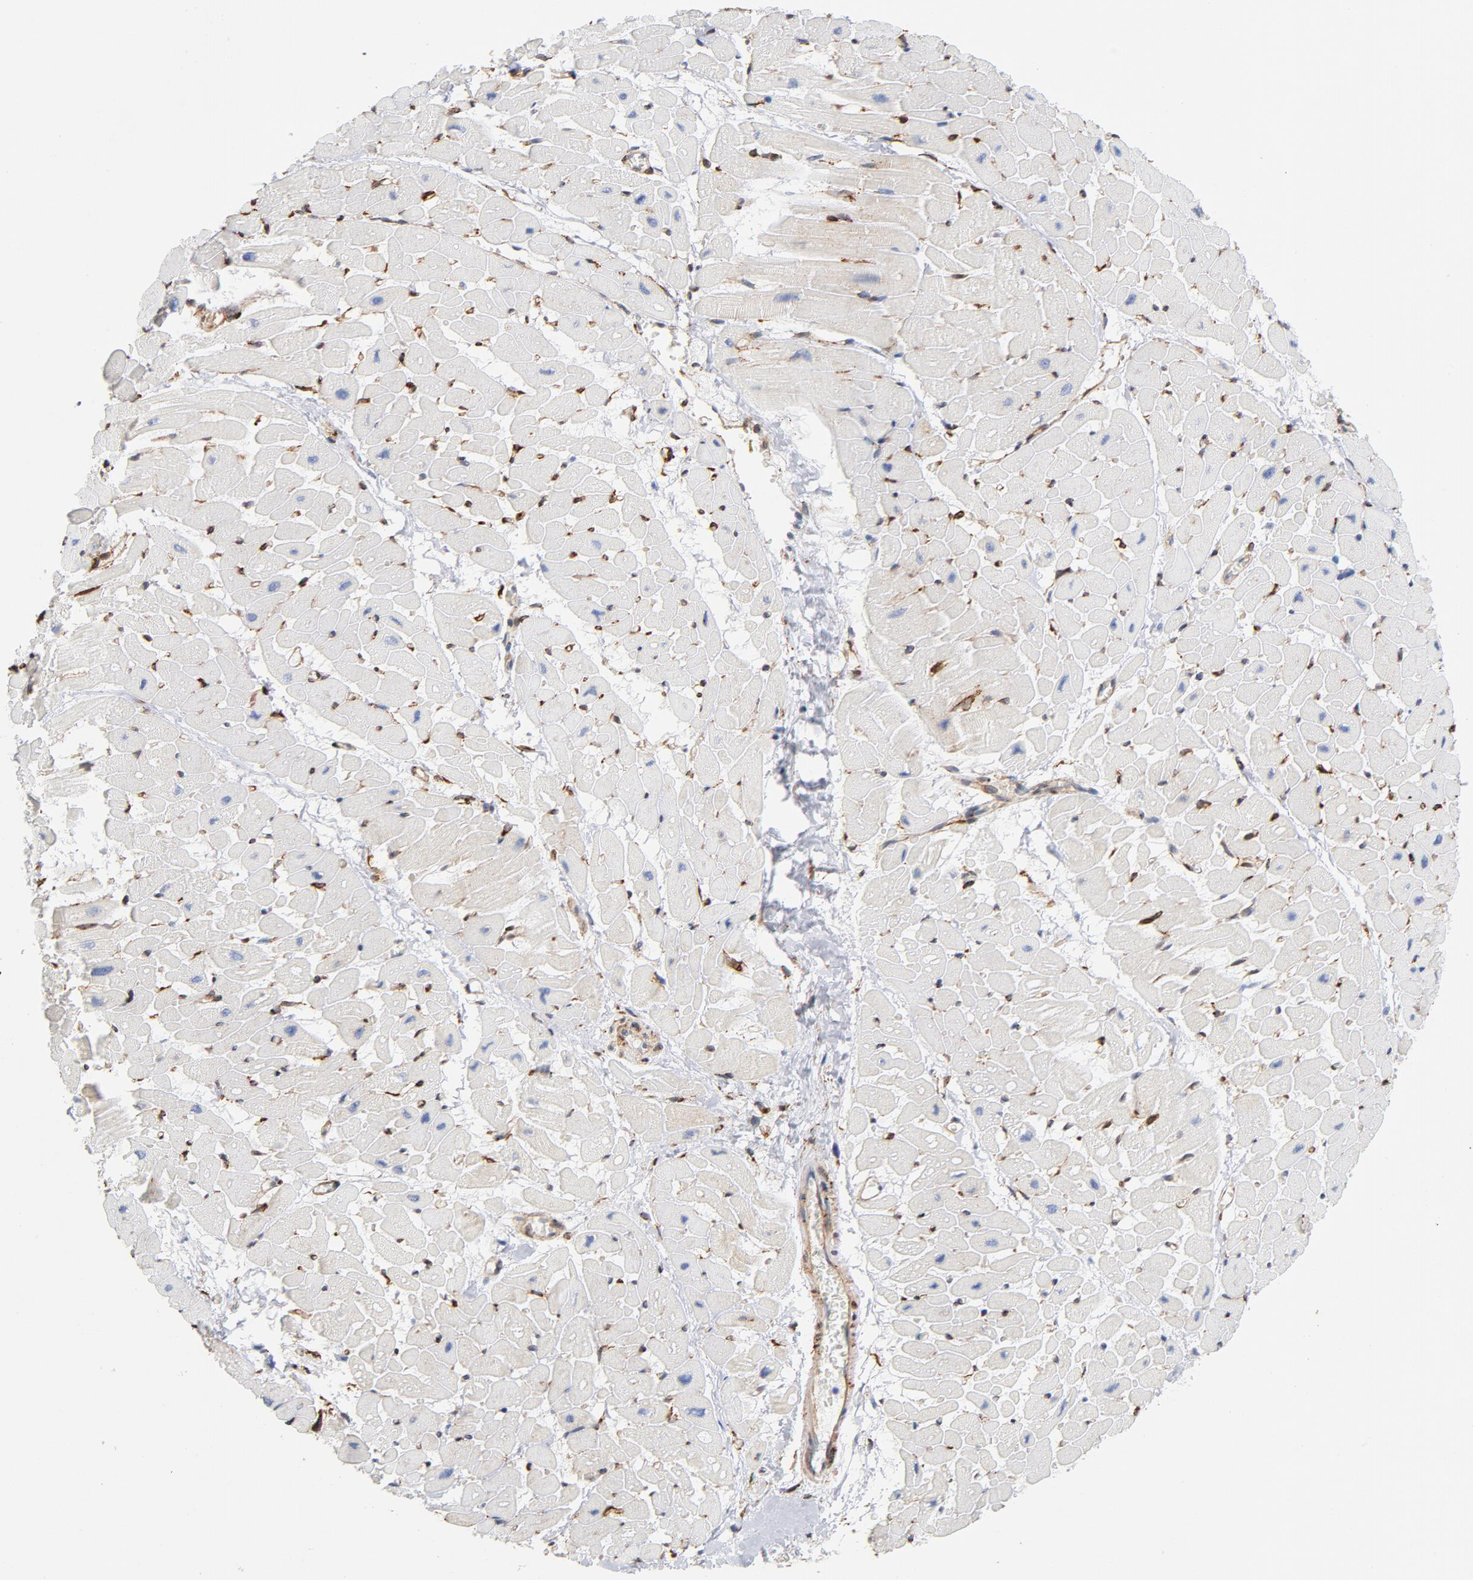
{"staining": {"intensity": "negative", "quantity": "none", "location": "none"}, "tissue": "heart muscle", "cell_type": "Cardiomyocytes", "image_type": "normal", "snomed": [{"axis": "morphology", "description": "Normal tissue, NOS"}, {"axis": "topography", "description": "Heart"}], "caption": "Histopathology image shows no protein expression in cardiomyocytes of benign heart muscle. (DAB (3,3'-diaminobenzidine) immunohistochemistry (IHC), high magnification).", "gene": "SERPINH1", "patient": {"sex": "male", "age": 45}}